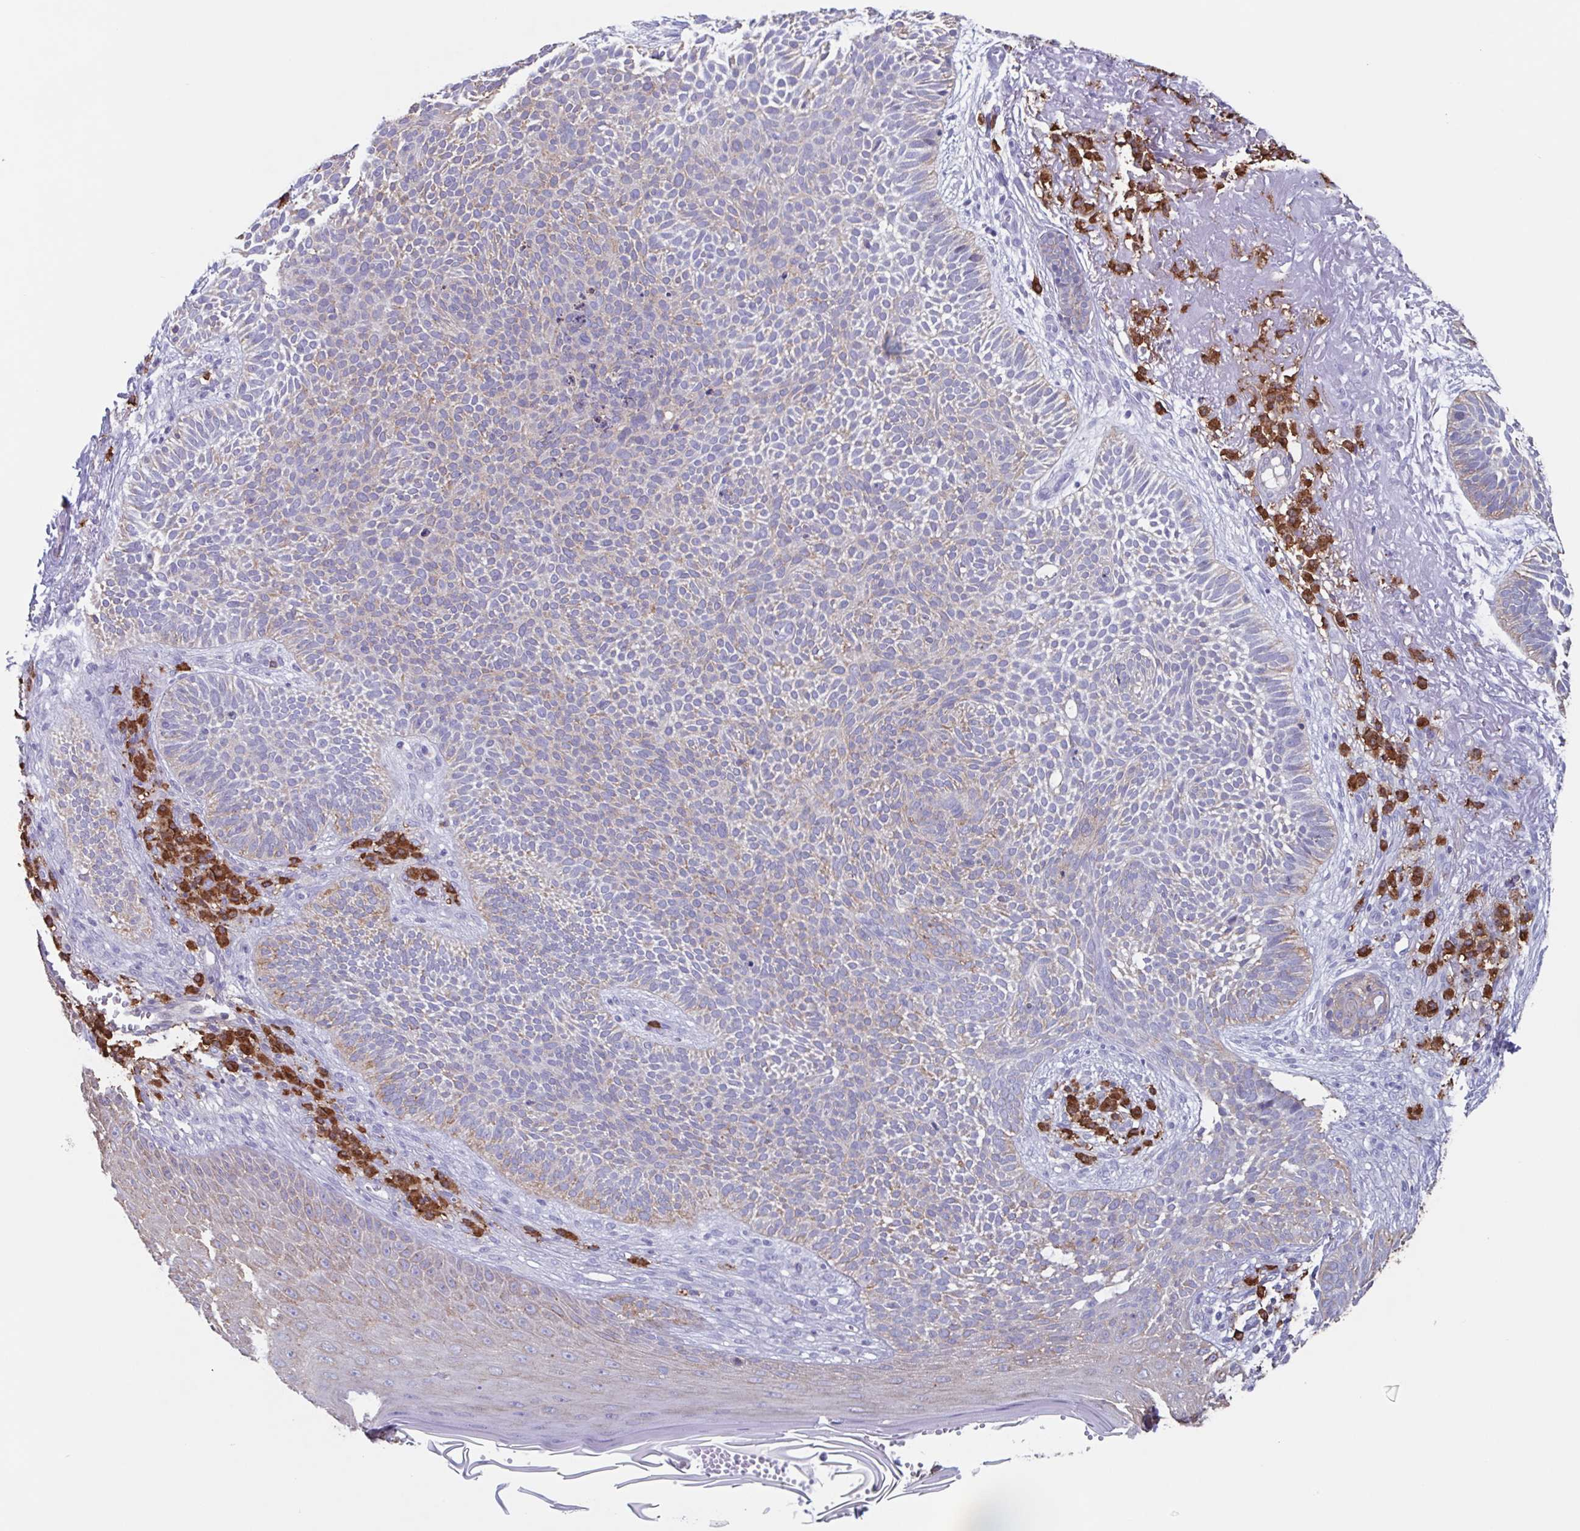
{"staining": {"intensity": "weak", "quantity": "<25%", "location": "cytoplasmic/membranous"}, "tissue": "skin cancer", "cell_type": "Tumor cells", "image_type": "cancer", "snomed": [{"axis": "morphology", "description": "Basal cell carcinoma"}, {"axis": "topography", "description": "Skin"}, {"axis": "topography", "description": "Skin of face"}], "caption": "DAB (3,3'-diaminobenzidine) immunohistochemical staining of skin cancer reveals no significant positivity in tumor cells.", "gene": "TPD52", "patient": {"sex": "female", "age": 82}}